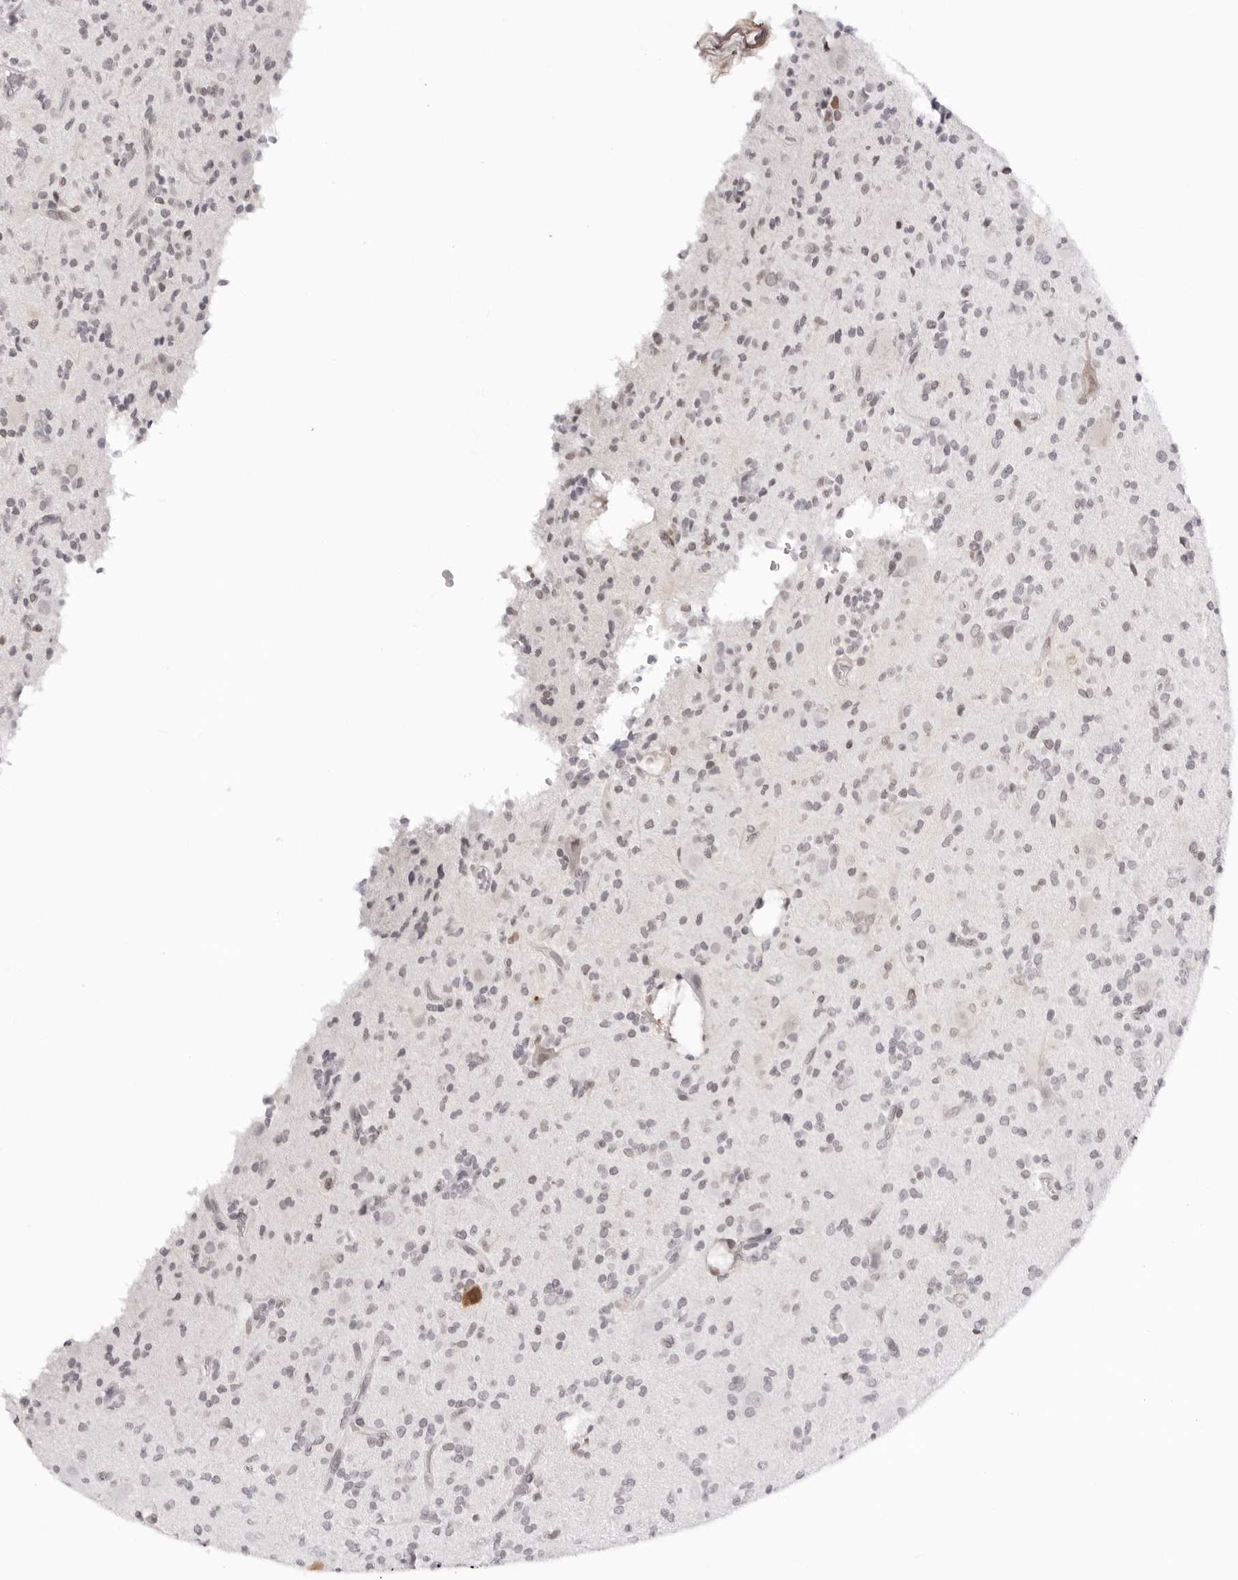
{"staining": {"intensity": "negative", "quantity": "none", "location": "none"}, "tissue": "glioma", "cell_type": "Tumor cells", "image_type": "cancer", "snomed": [{"axis": "morphology", "description": "Glioma, malignant, High grade"}, {"axis": "topography", "description": "Brain"}], "caption": "This is a micrograph of immunohistochemistry (IHC) staining of glioma, which shows no expression in tumor cells.", "gene": "HSPA4", "patient": {"sex": "male", "age": 34}}